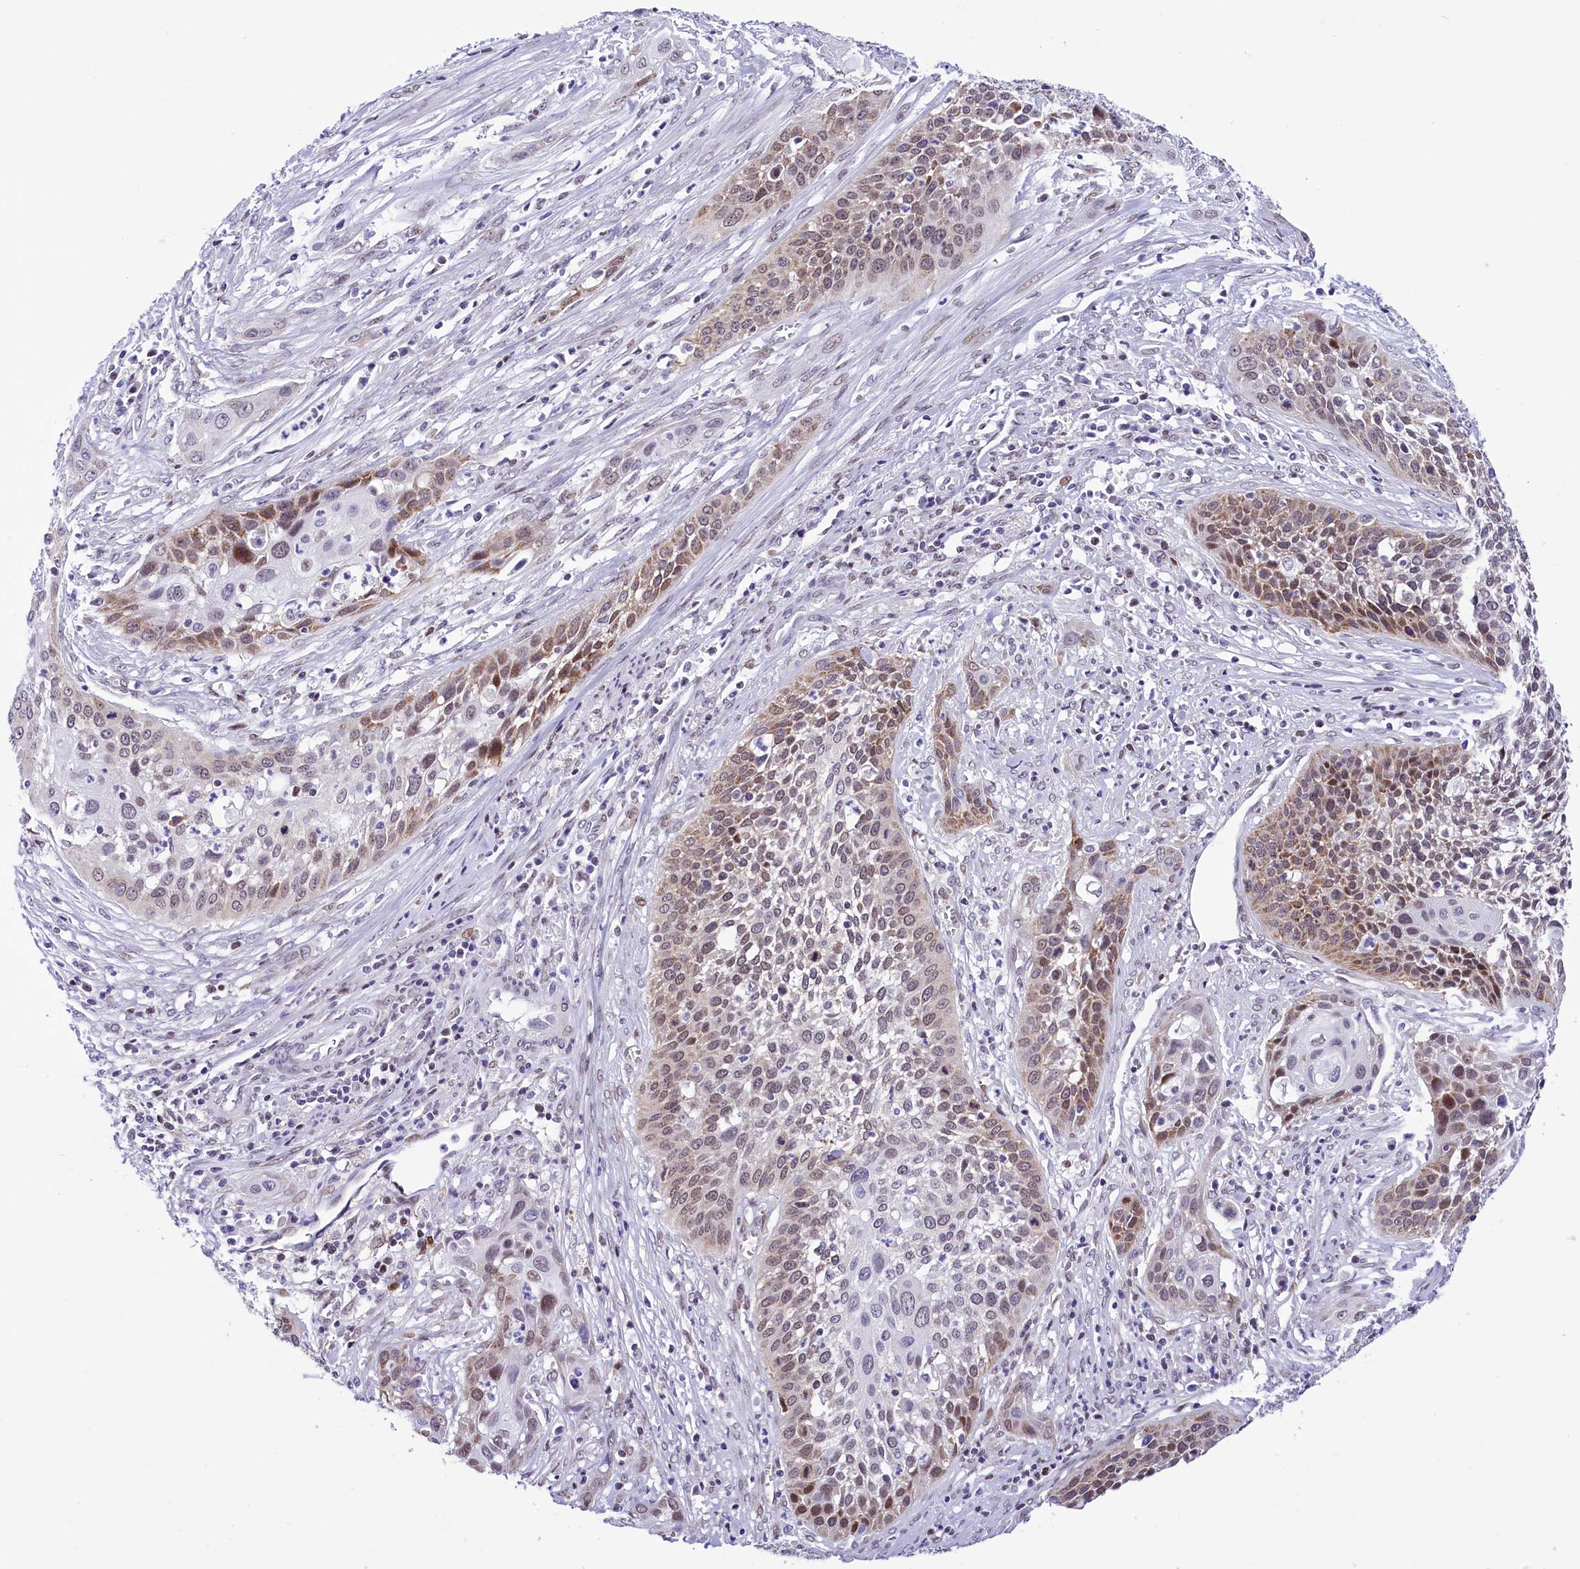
{"staining": {"intensity": "moderate", "quantity": "<25%", "location": "cytoplasmic/membranous"}, "tissue": "cervical cancer", "cell_type": "Tumor cells", "image_type": "cancer", "snomed": [{"axis": "morphology", "description": "Squamous cell carcinoma, NOS"}, {"axis": "topography", "description": "Cervix"}], "caption": "Brown immunohistochemical staining in human cervical cancer exhibits moderate cytoplasmic/membranous staining in approximately <25% of tumor cells. (Brightfield microscopy of DAB IHC at high magnification).", "gene": "RPS6KB1", "patient": {"sex": "female", "age": 34}}